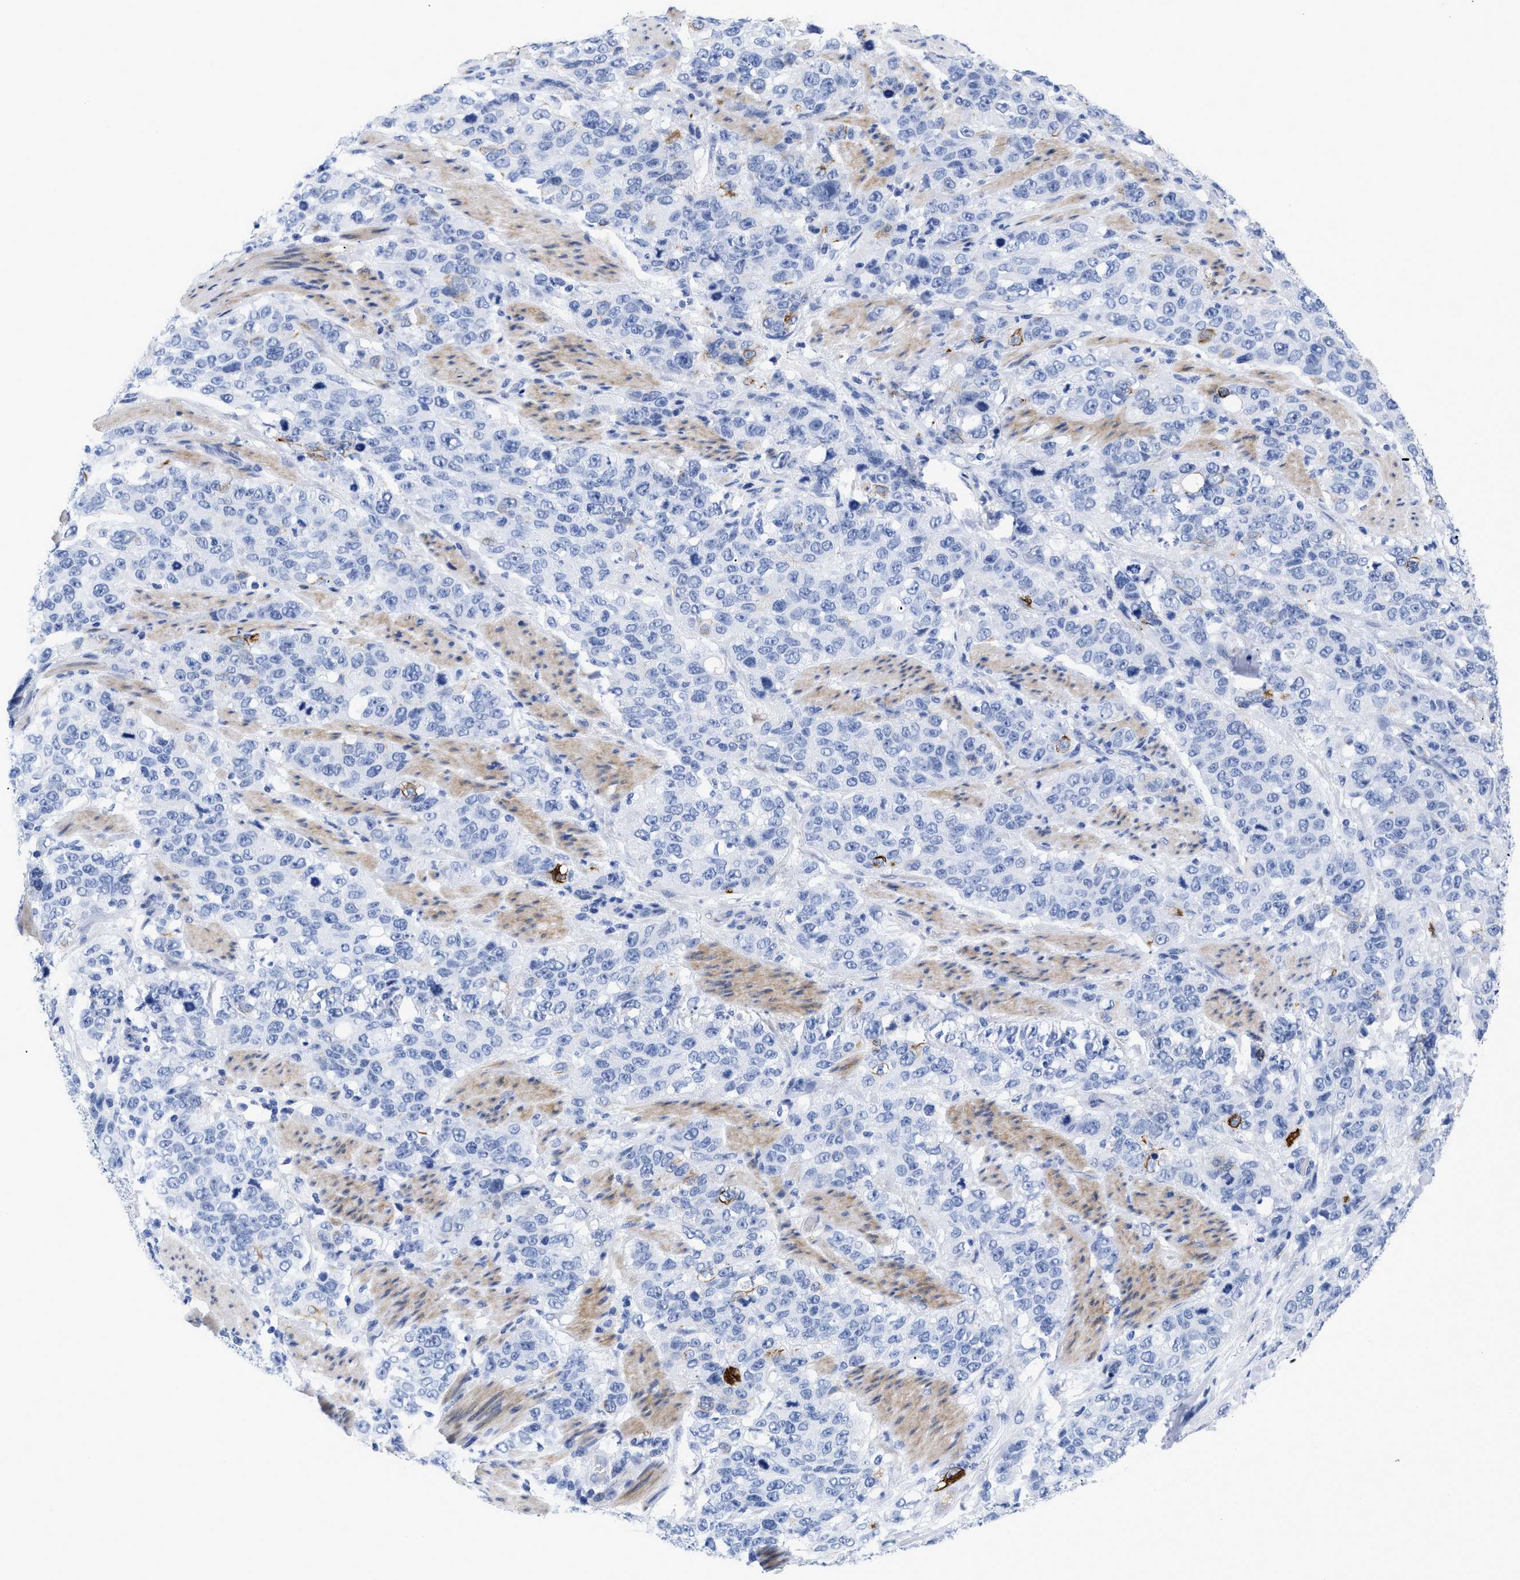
{"staining": {"intensity": "negative", "quantity": "none", "location": "none"}, "tissue": "stomach cancer", "cell_type": "Tumor cells", "image_type": "cancer", "snomed": [{"axis": "morphology", "description": "Adenocarcinoma, NOS"}, {"axis": "topography", "description": "Stomach"}], "caption": "The histopathology image demonstrates no staining of tumor cells in adenocarcinoma (stomach).", "gene": "DUSP26", "patient": {"sex": "male", "age": 48}}